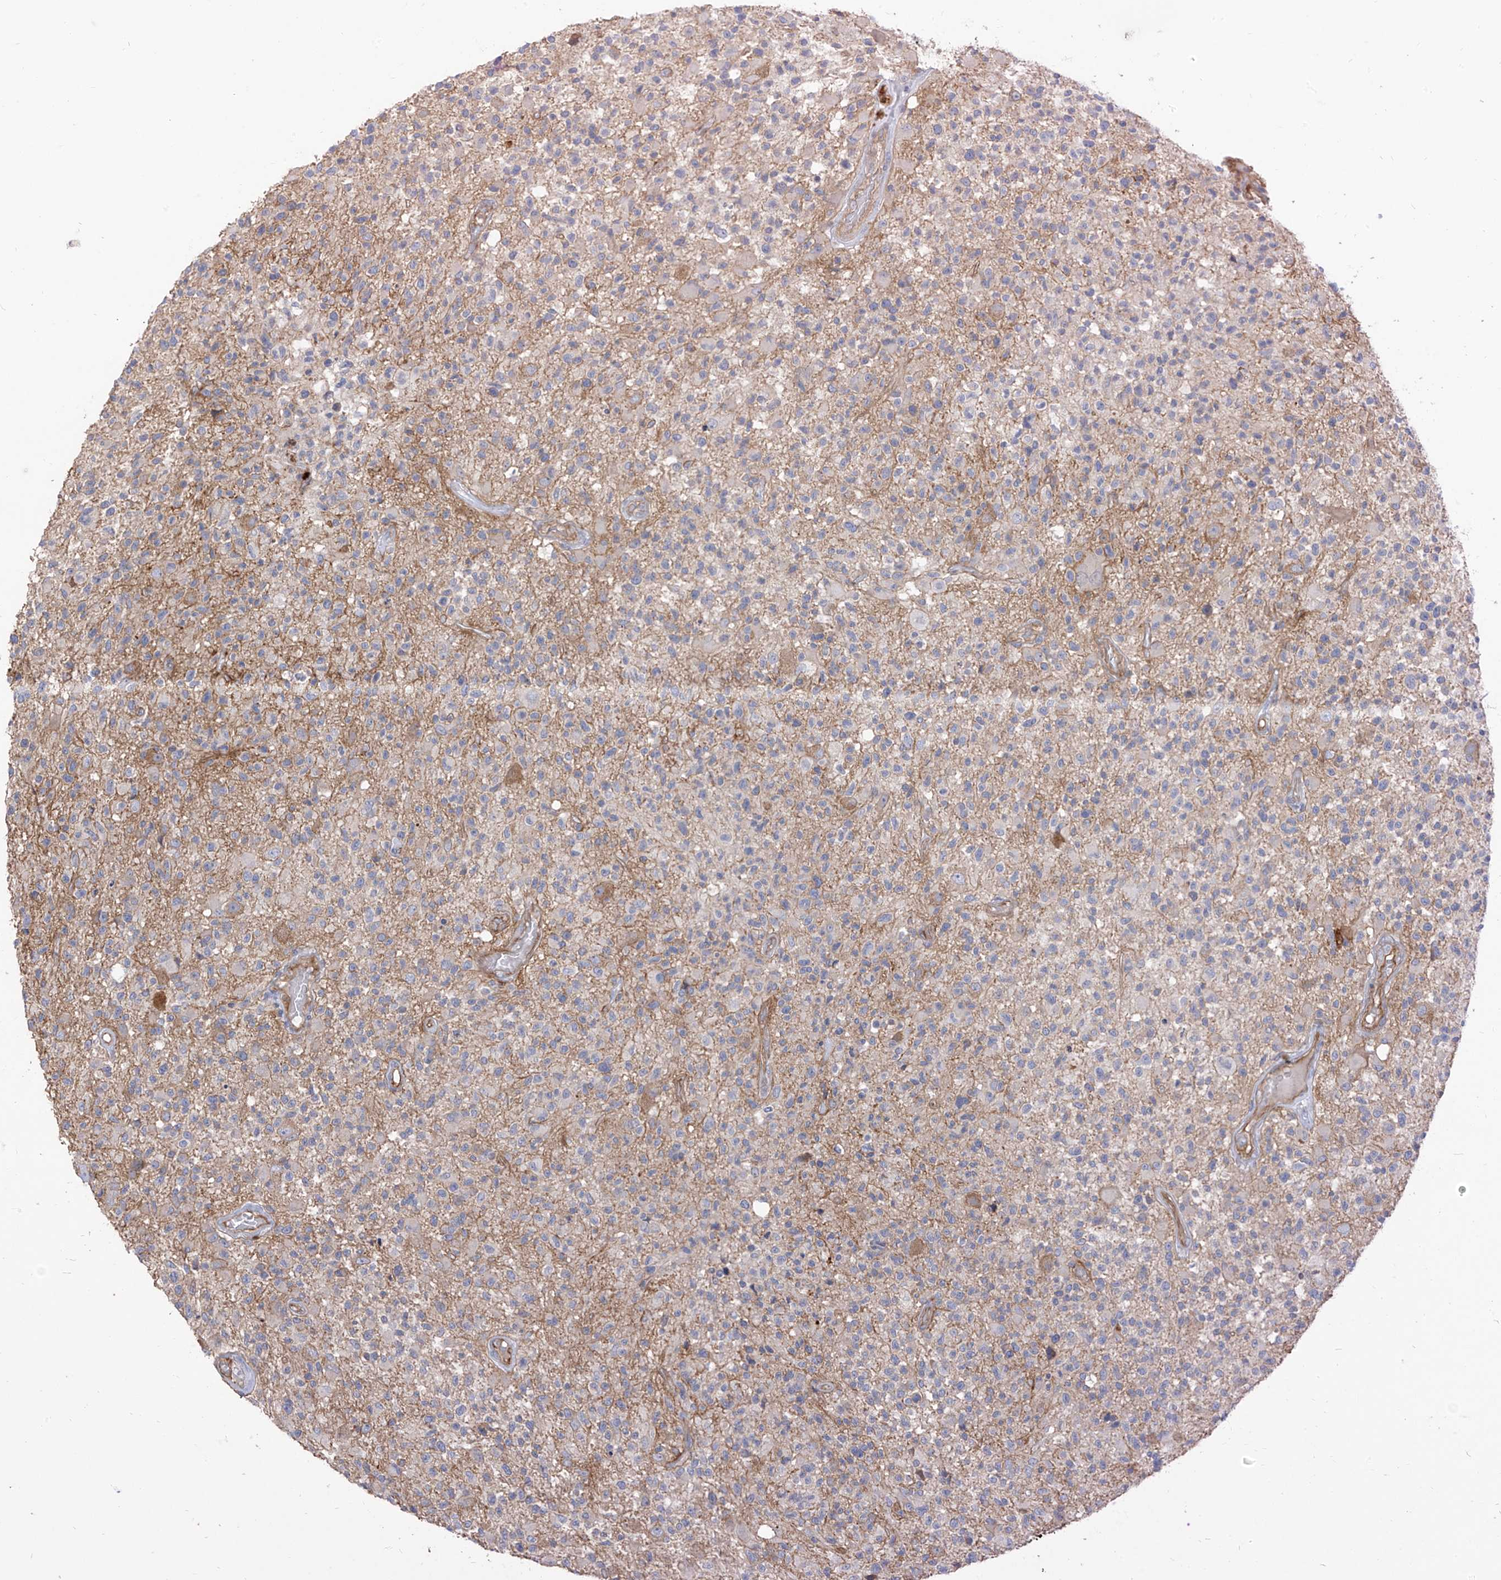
{"staining": {"intensity": "negative", "quantity": "none", "location": "none"}, "tissue": "glioma", "cell_type": "Tumor cells", "image_type": "cancer", "snomed": [{"axis": "morphology", "description": "Glioma, malignant, High grade"}, {"axis": "morphology", "description": "Glioblastoma, NOS"}, {"axis": "topography", "description": "Brain"}], "caption": "Immunohistochemistry of human glioma reveals no expression in tumor cells.", "gene": "EPHX4", "patient": {"sex": "male", "age": 60}}